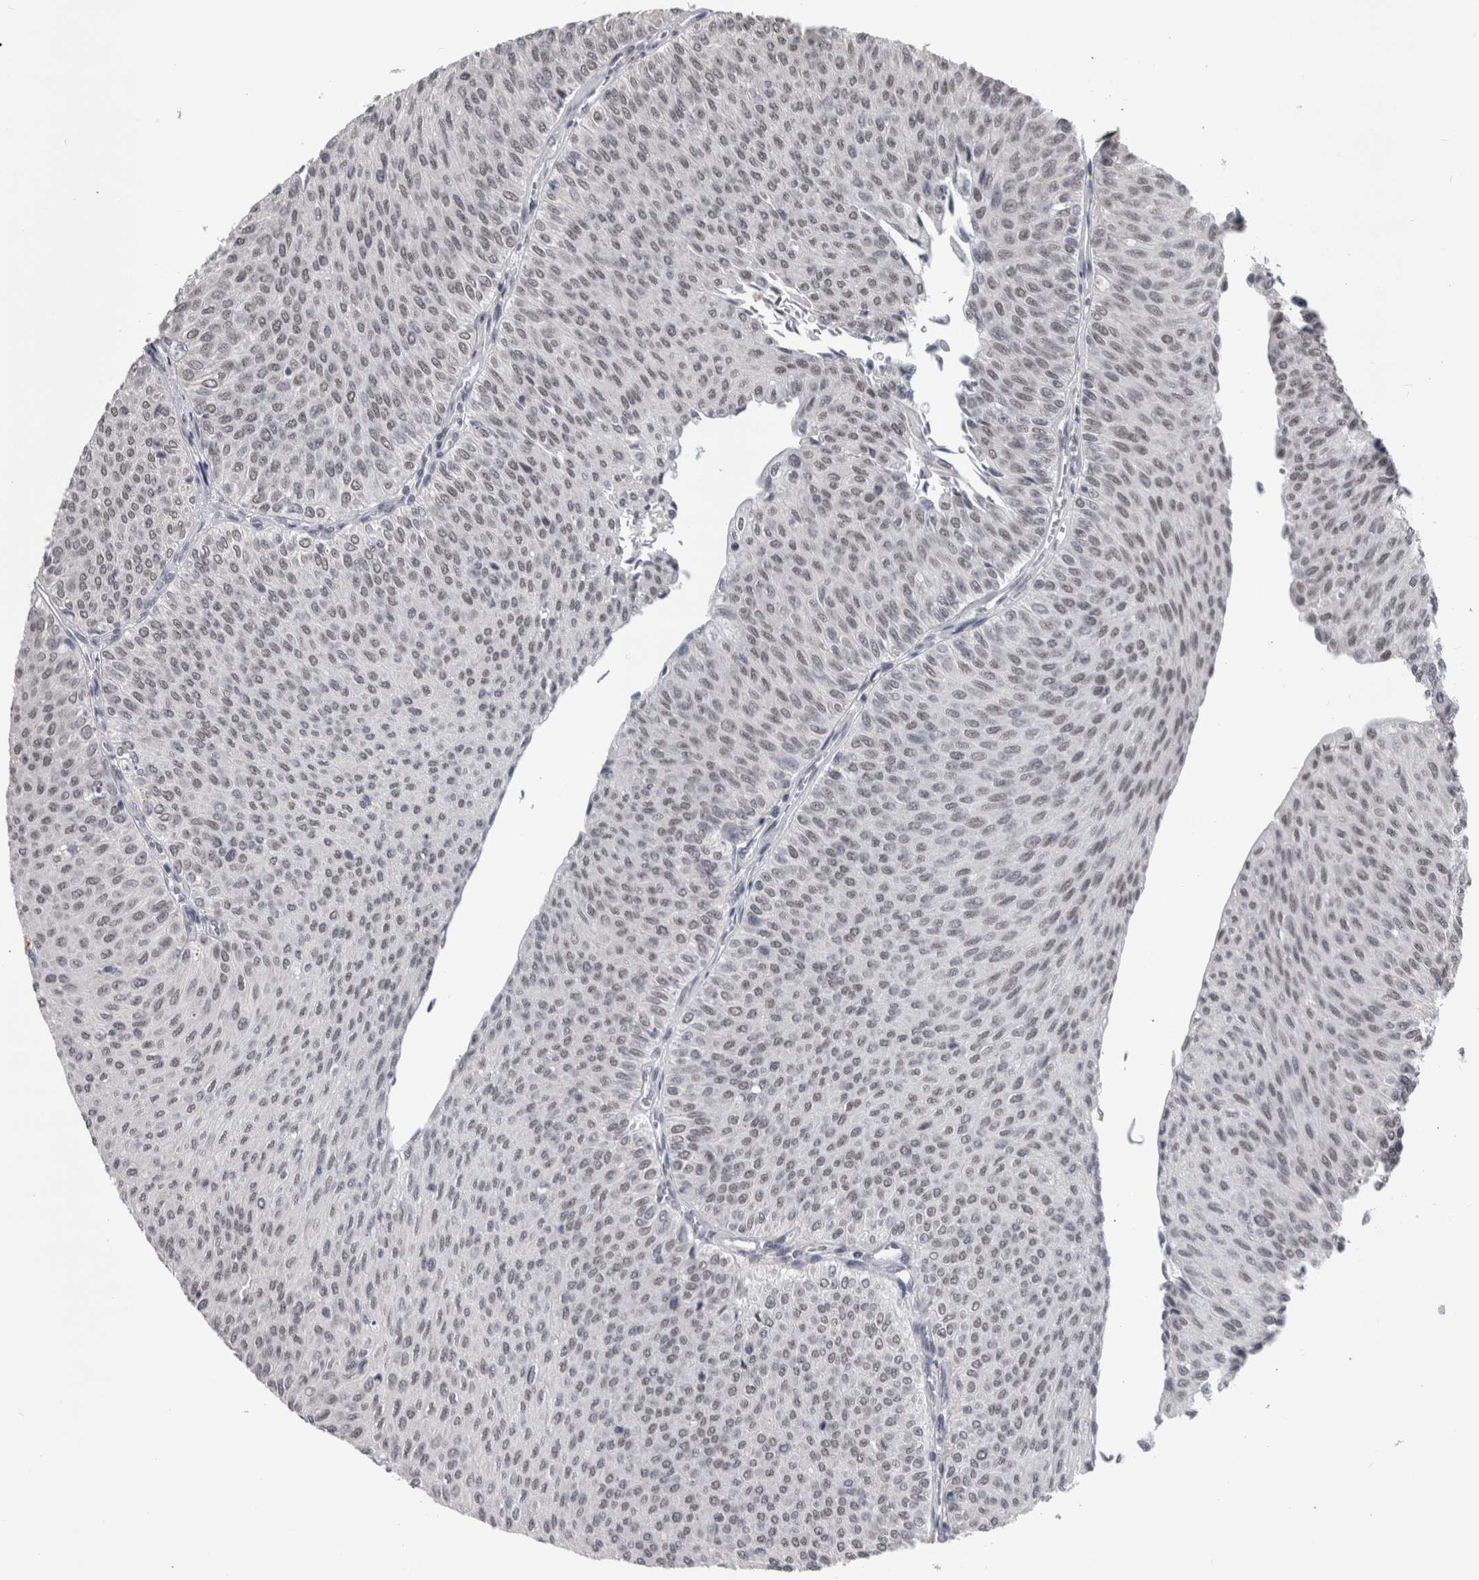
{"staining": {"intensity": "weak", "quantity": "<25%", "location": "nuclear"}, "tissue": "urothelial cancer", "cell_type": "Tumor cells", "image_type": "cancer", "snomed": [{"axis": "morphology", "description": "Urothelial carcinoma, Low grade"}, {"axis": "topography", "description": "Urinary bladder"}], "caption": "Immunohistochemistry (IHC) histopathology image of human urothelial cancer stained for a protein (brown), which displays no staining in tumor cells.", "gene": "ARID4B", "patient": {"sex": "male", "age": 78}}